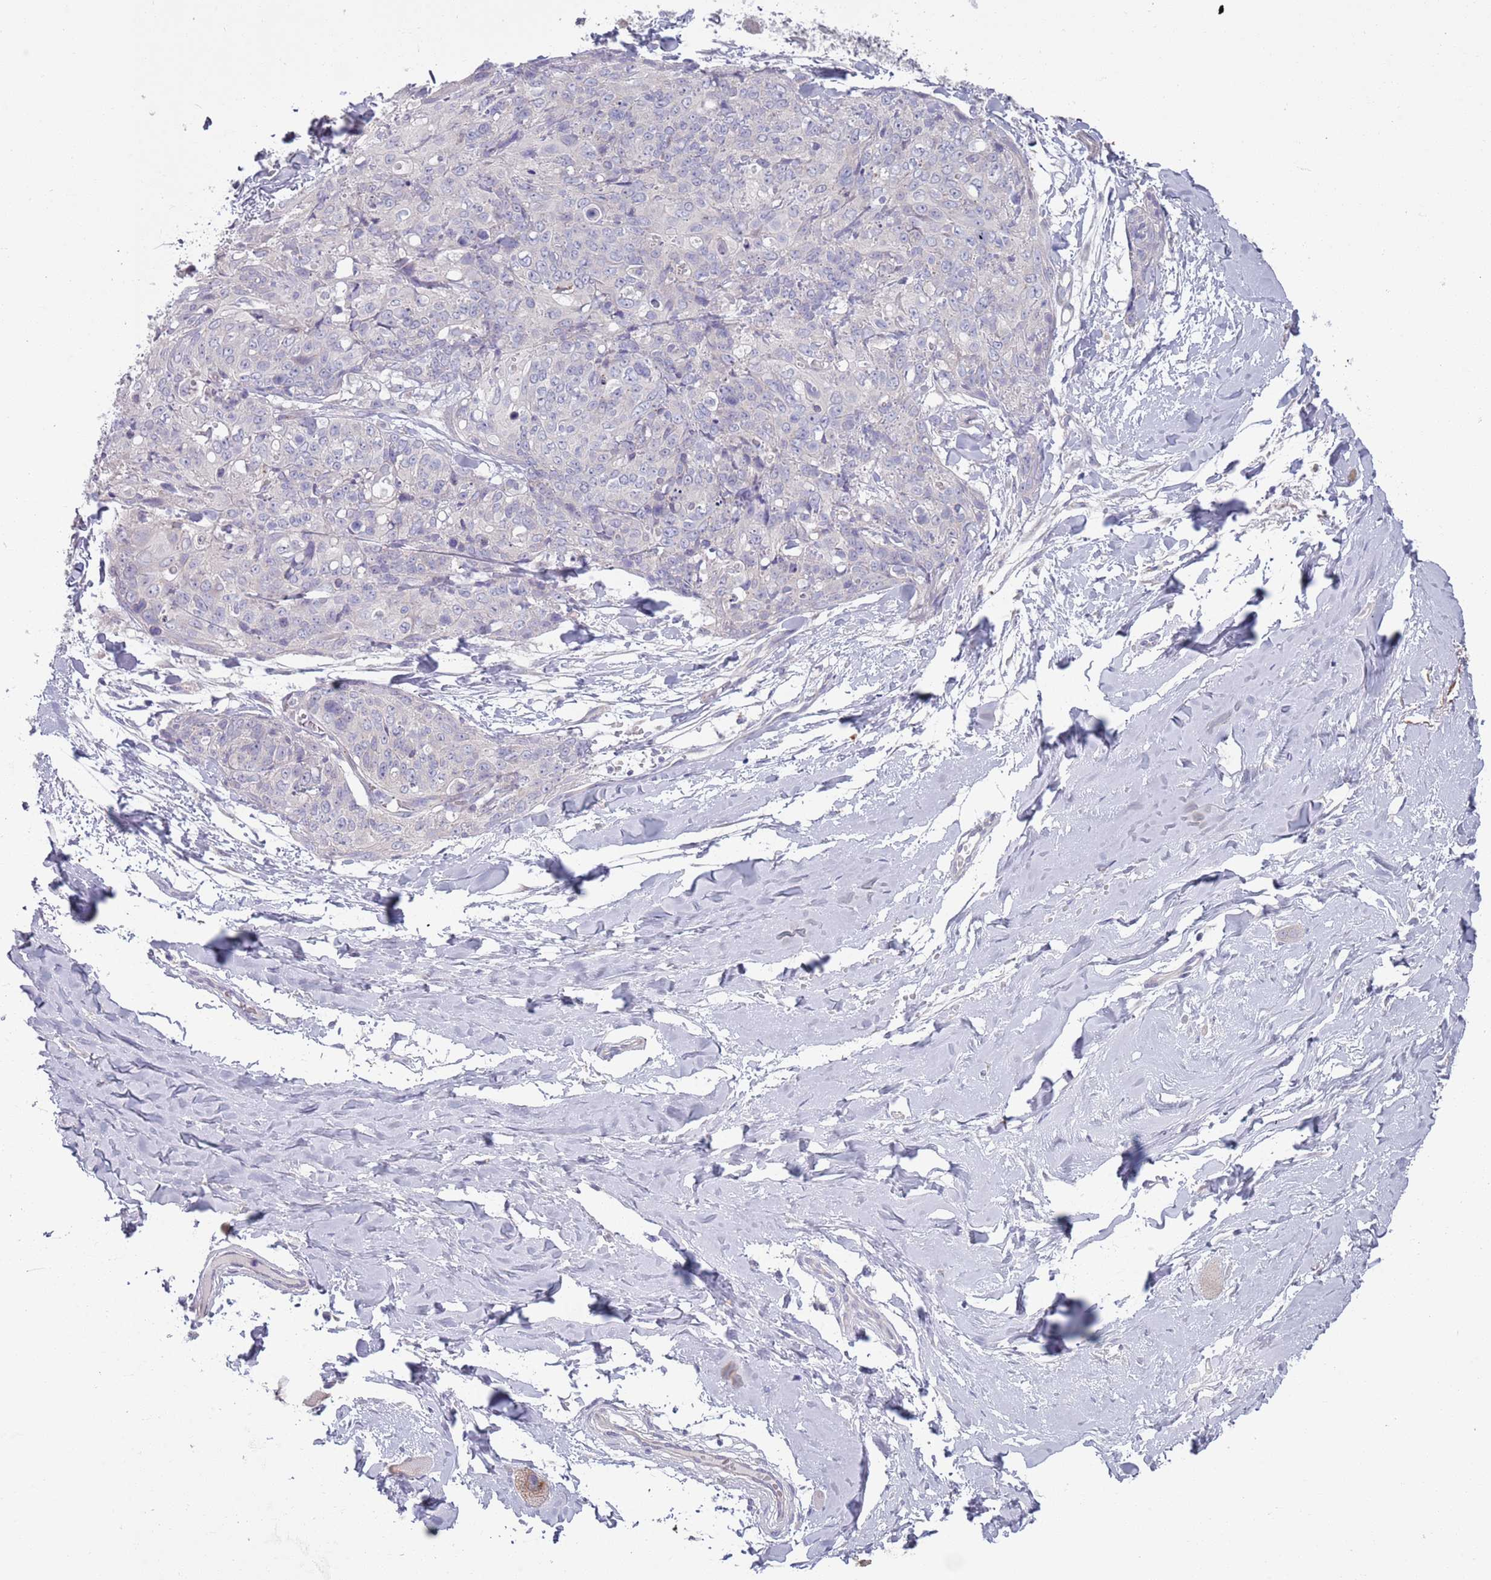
{"staining": {"intensity": "negative", "quantity": "none", "location": "none"}, "tissue": "skin cancer", "cell_type": "Tumor cells", "image_type": "cancer", "snomed": [{"axis": "morphology", "description": "Squamous cell carcinoma, NOS"}, {"axis": "topography", "description": "Skin"}, {"axis": "topography", "description": "Vulva"}], "caption": "Histopathology image shows no significant protein expression in tumor cells of skin cancer.", "gene": "LTB", "patient": {"sex": "female", "age": 85}}